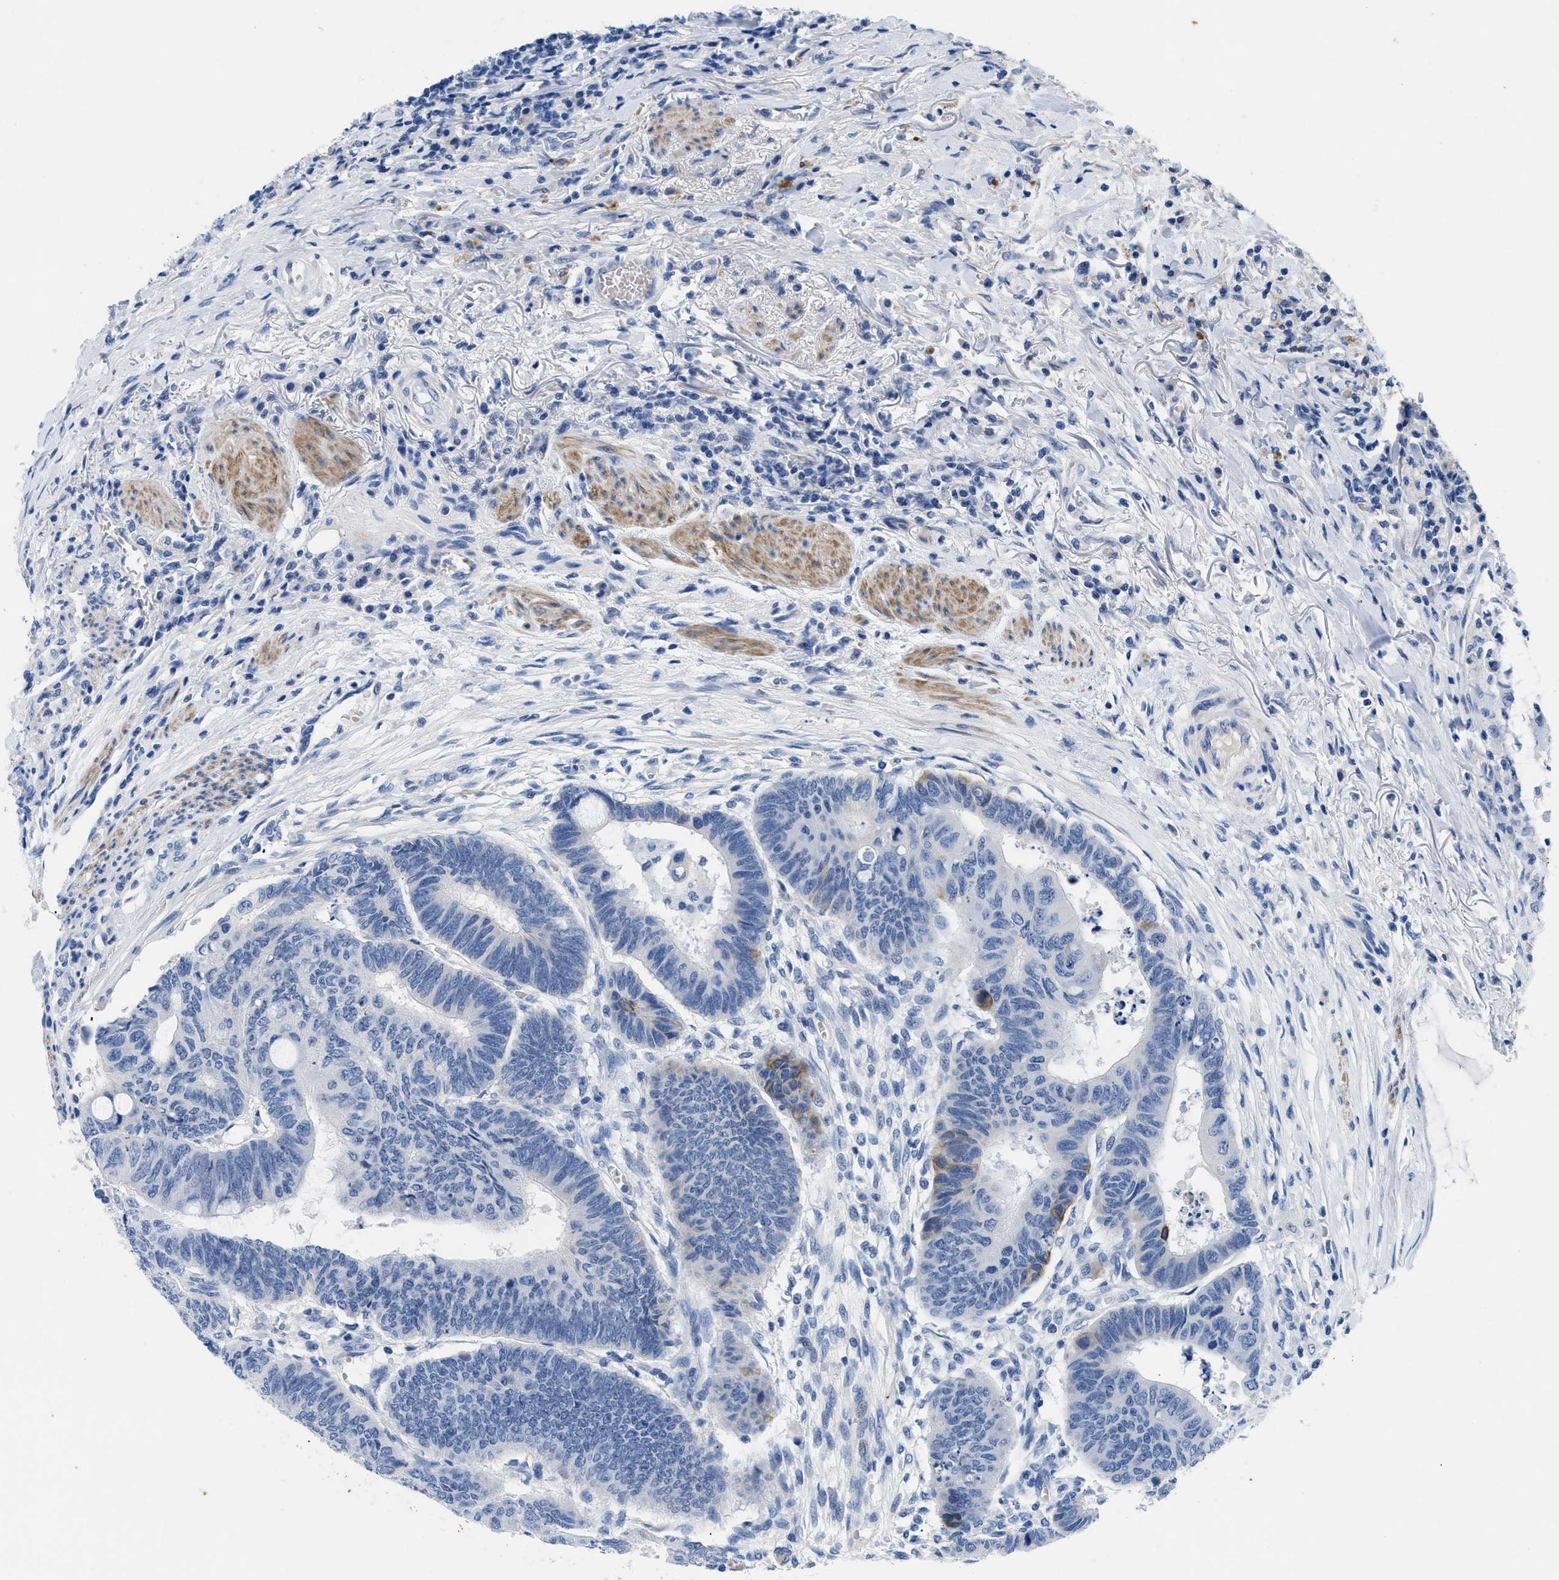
{"staining": {"intensity": "negative", "quantity": "none", "location": "none"}, "tissue": "colorectal cancer", "cell_type": "Tumor cells", "image_type": "cancer", "snomed": [{"axis": "morphology", "description": "Normal tissue, NOS"}, {"axis": "morphology", "description": "Adenocarcinoma, NOS"}, {"axis": "topography", "description": "Rectum"}, {"axis": "topography", "description": "Peripheral nerve tissue"}], "caption": "Immunohistochemistry (IHC) histopathology image of colorectal cancer (adenocarcinoma) stained for a protein (brown), which demonstrates no expression in tumor cells.", "gene": "TMEM68", "patient": {"sex": "male", "age": 92}}